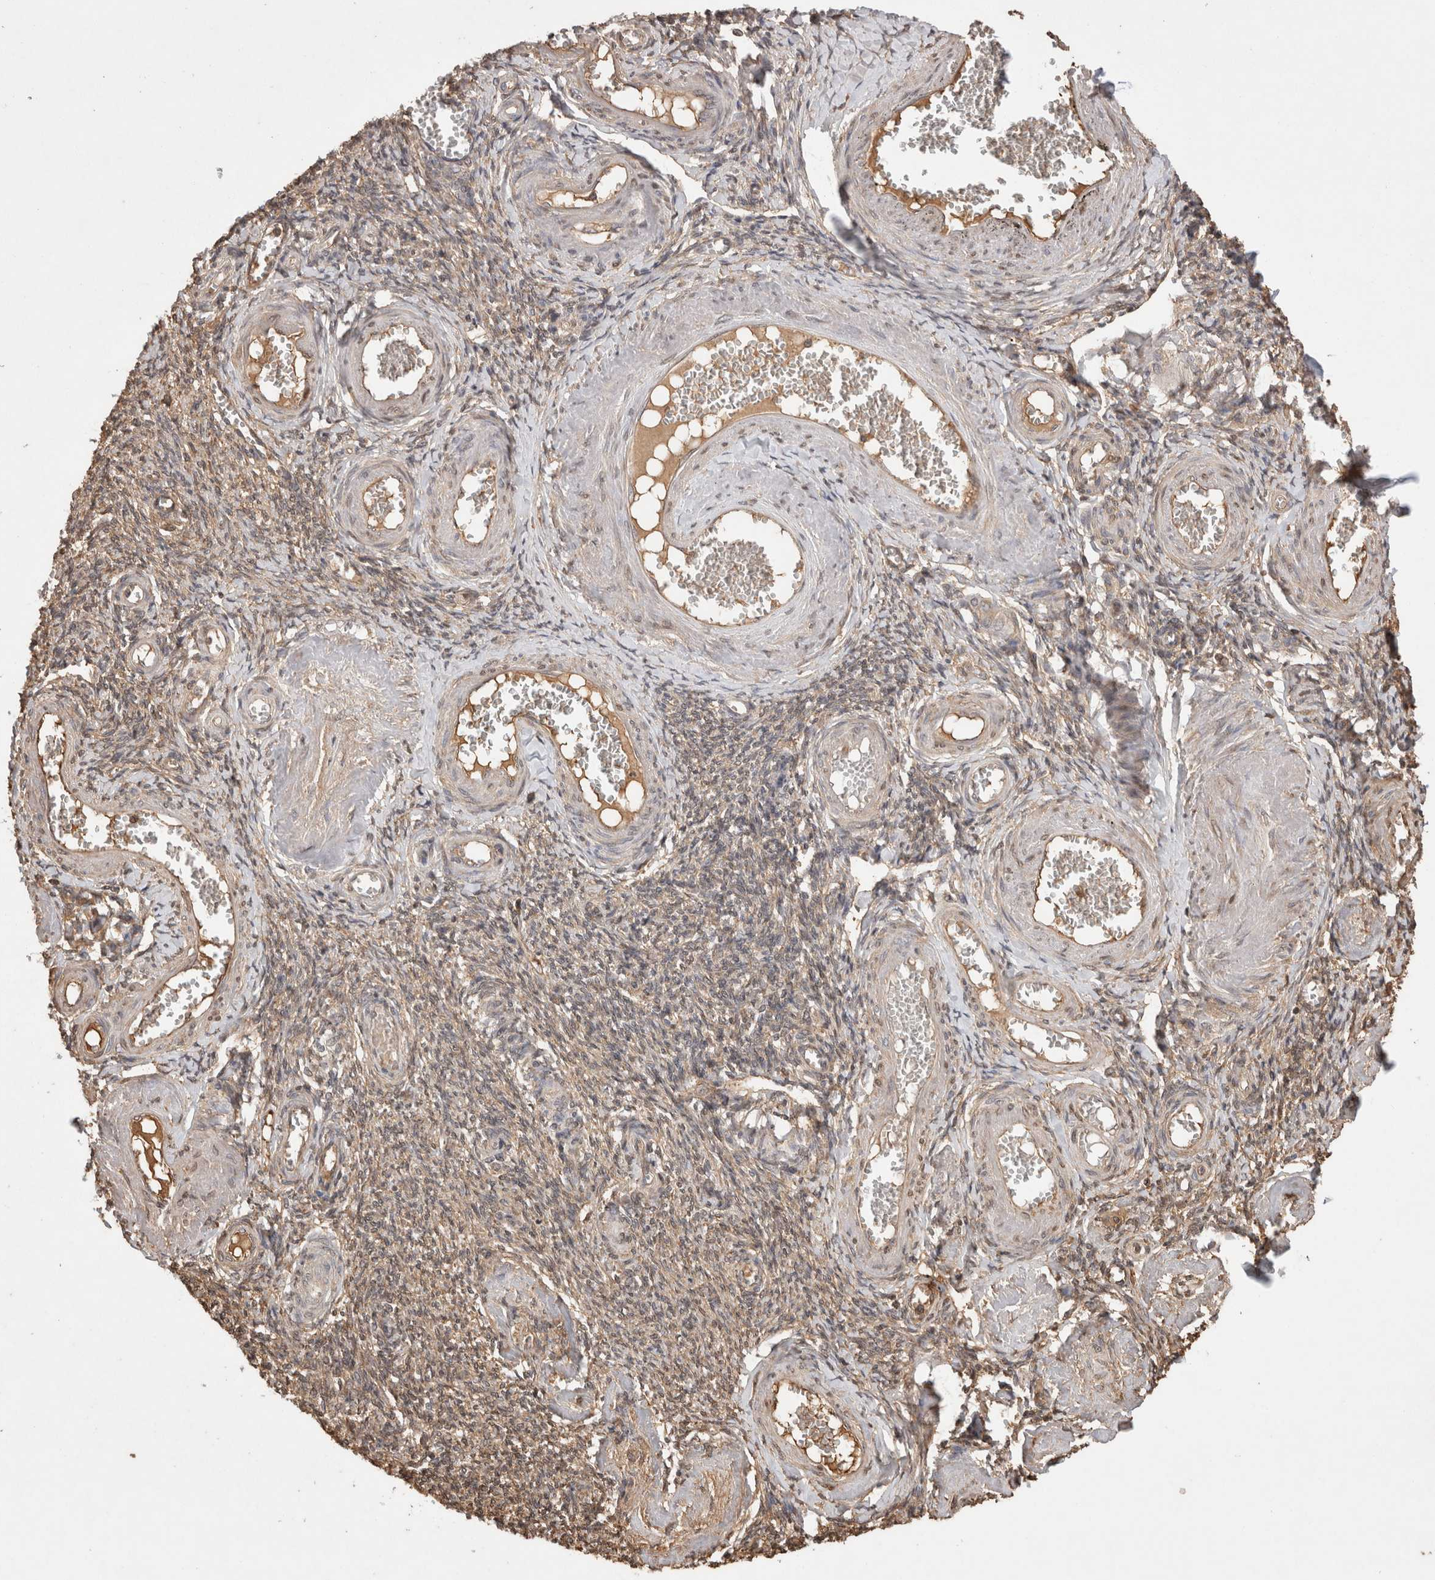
{"staining": {"intensity": "moderate", "quantity": ">75%", "location": "cytoplasmic/membranous"}, "tissue": "adipose tissue", "cell_type": "Adipocytes", "image_type": "normal", "snomed": [{"axis": "morphology", "description": "Normal tissue, NOS"}, {"axis": "topography", "description": "Vascular tissue"}, {"axis": "topography", "description": "Fallopian tube"}, {"axis": "topography", "description": "Ovary"}], "caption": "A high-resolution histopathology image shows immunohistochemistry staining of normal adipose tissue, which shows moderate cytoplasmic/membranous staining in approximately >75% of adipocytes. The protein is shown in brown color, while the nuclei are stained blue.", "gene": "PRMT3", "patient": {"sex": "female", "age": 67}}